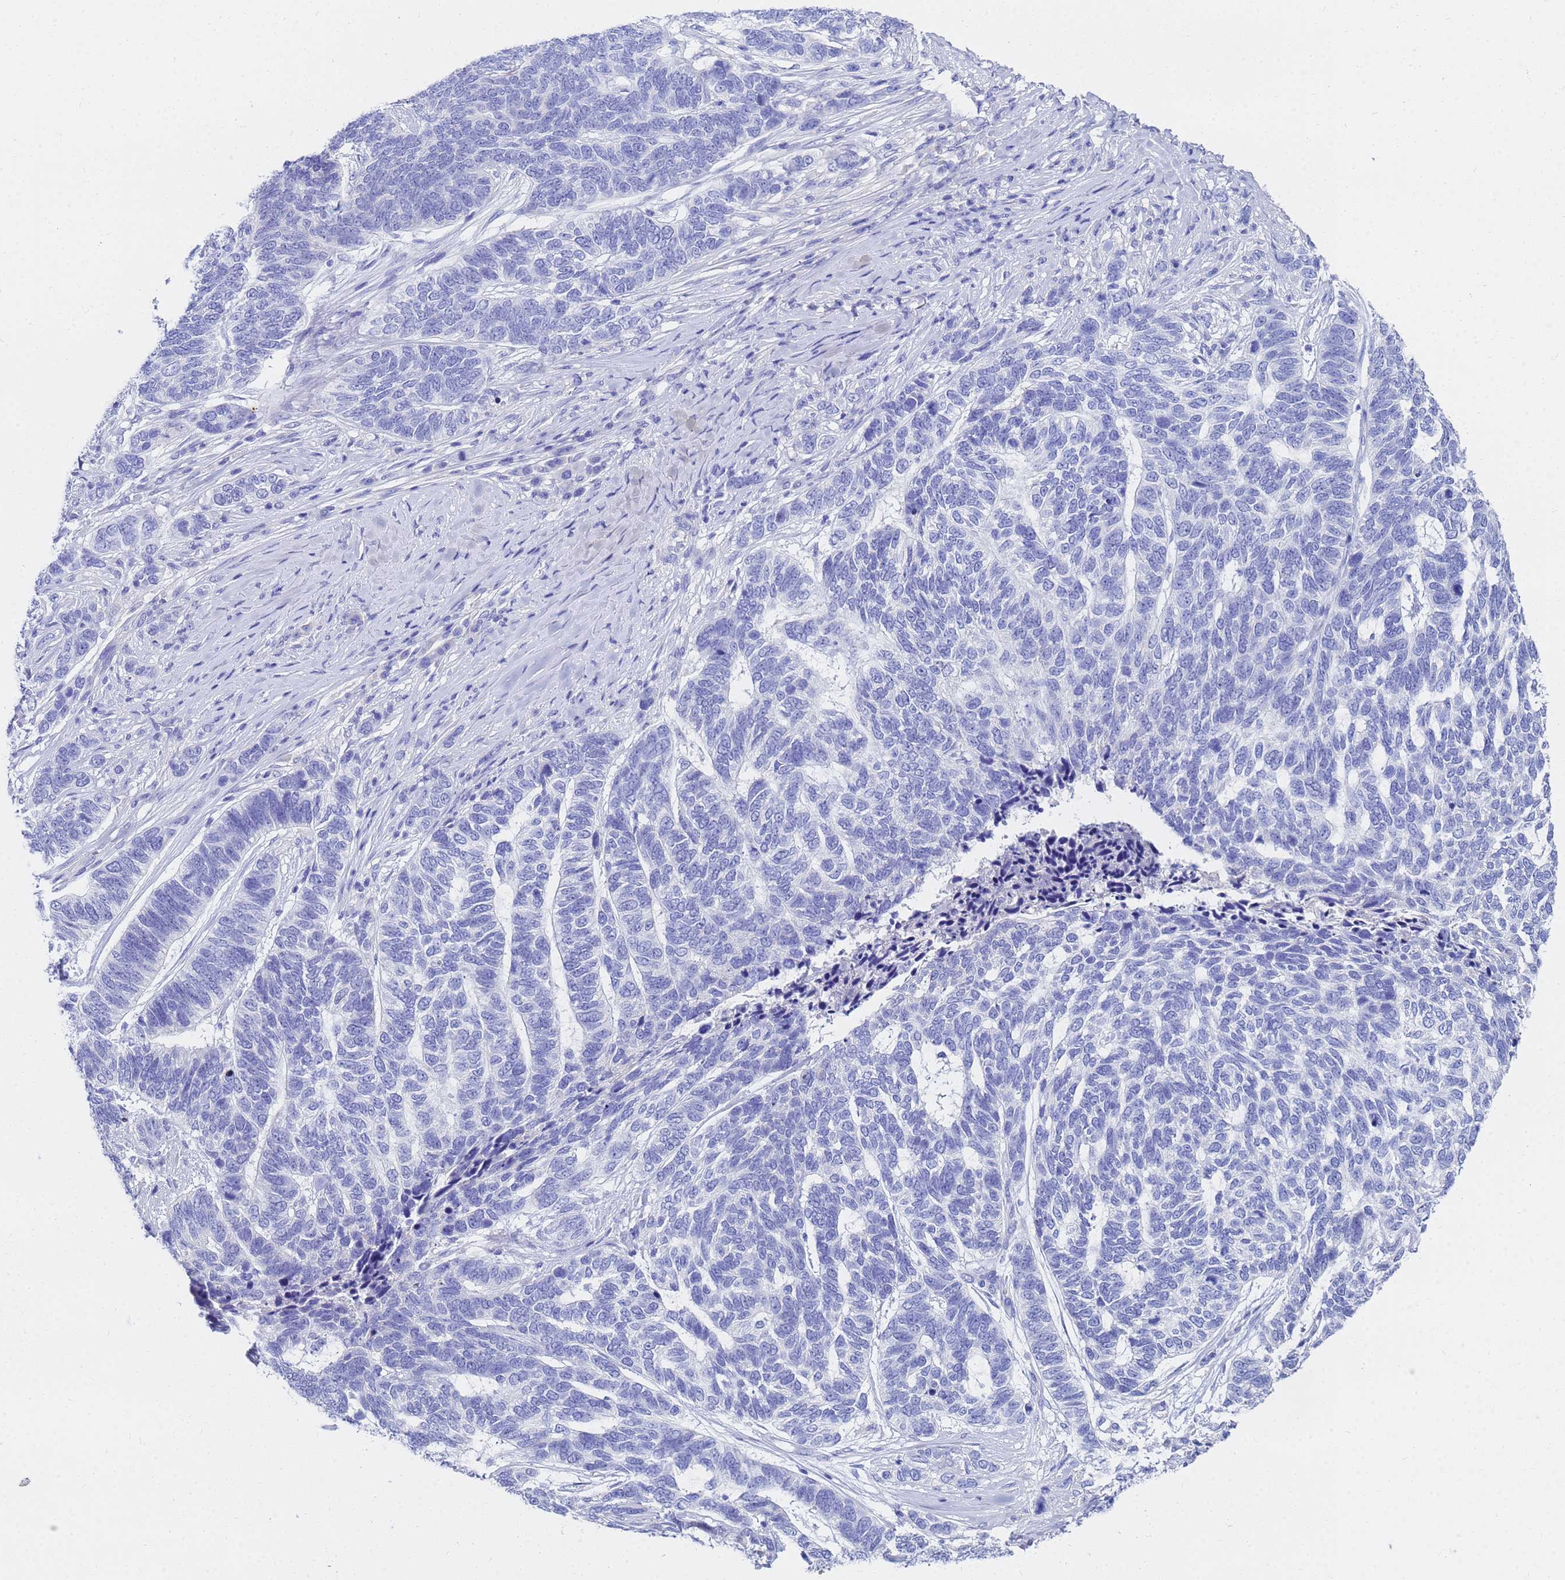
{"staining": {"intensity": "negative", "quantity": "none", "location": "none"}, "tissue": "skin cancer", "cell_type": "Tumor cells", "image_type": "cancer", "snomed": [{"axis": "morphology", "description": "Basal cell carcinoma"}, {"axis": "topography", "description": "Skin"}], "caption": "Photomicrograph shows no significant protein positivity in tumor cells of skin cancer (basal cell carcinoma).", "gene": "C2orf72", "patient": {"sex": "female", "age": 65}}